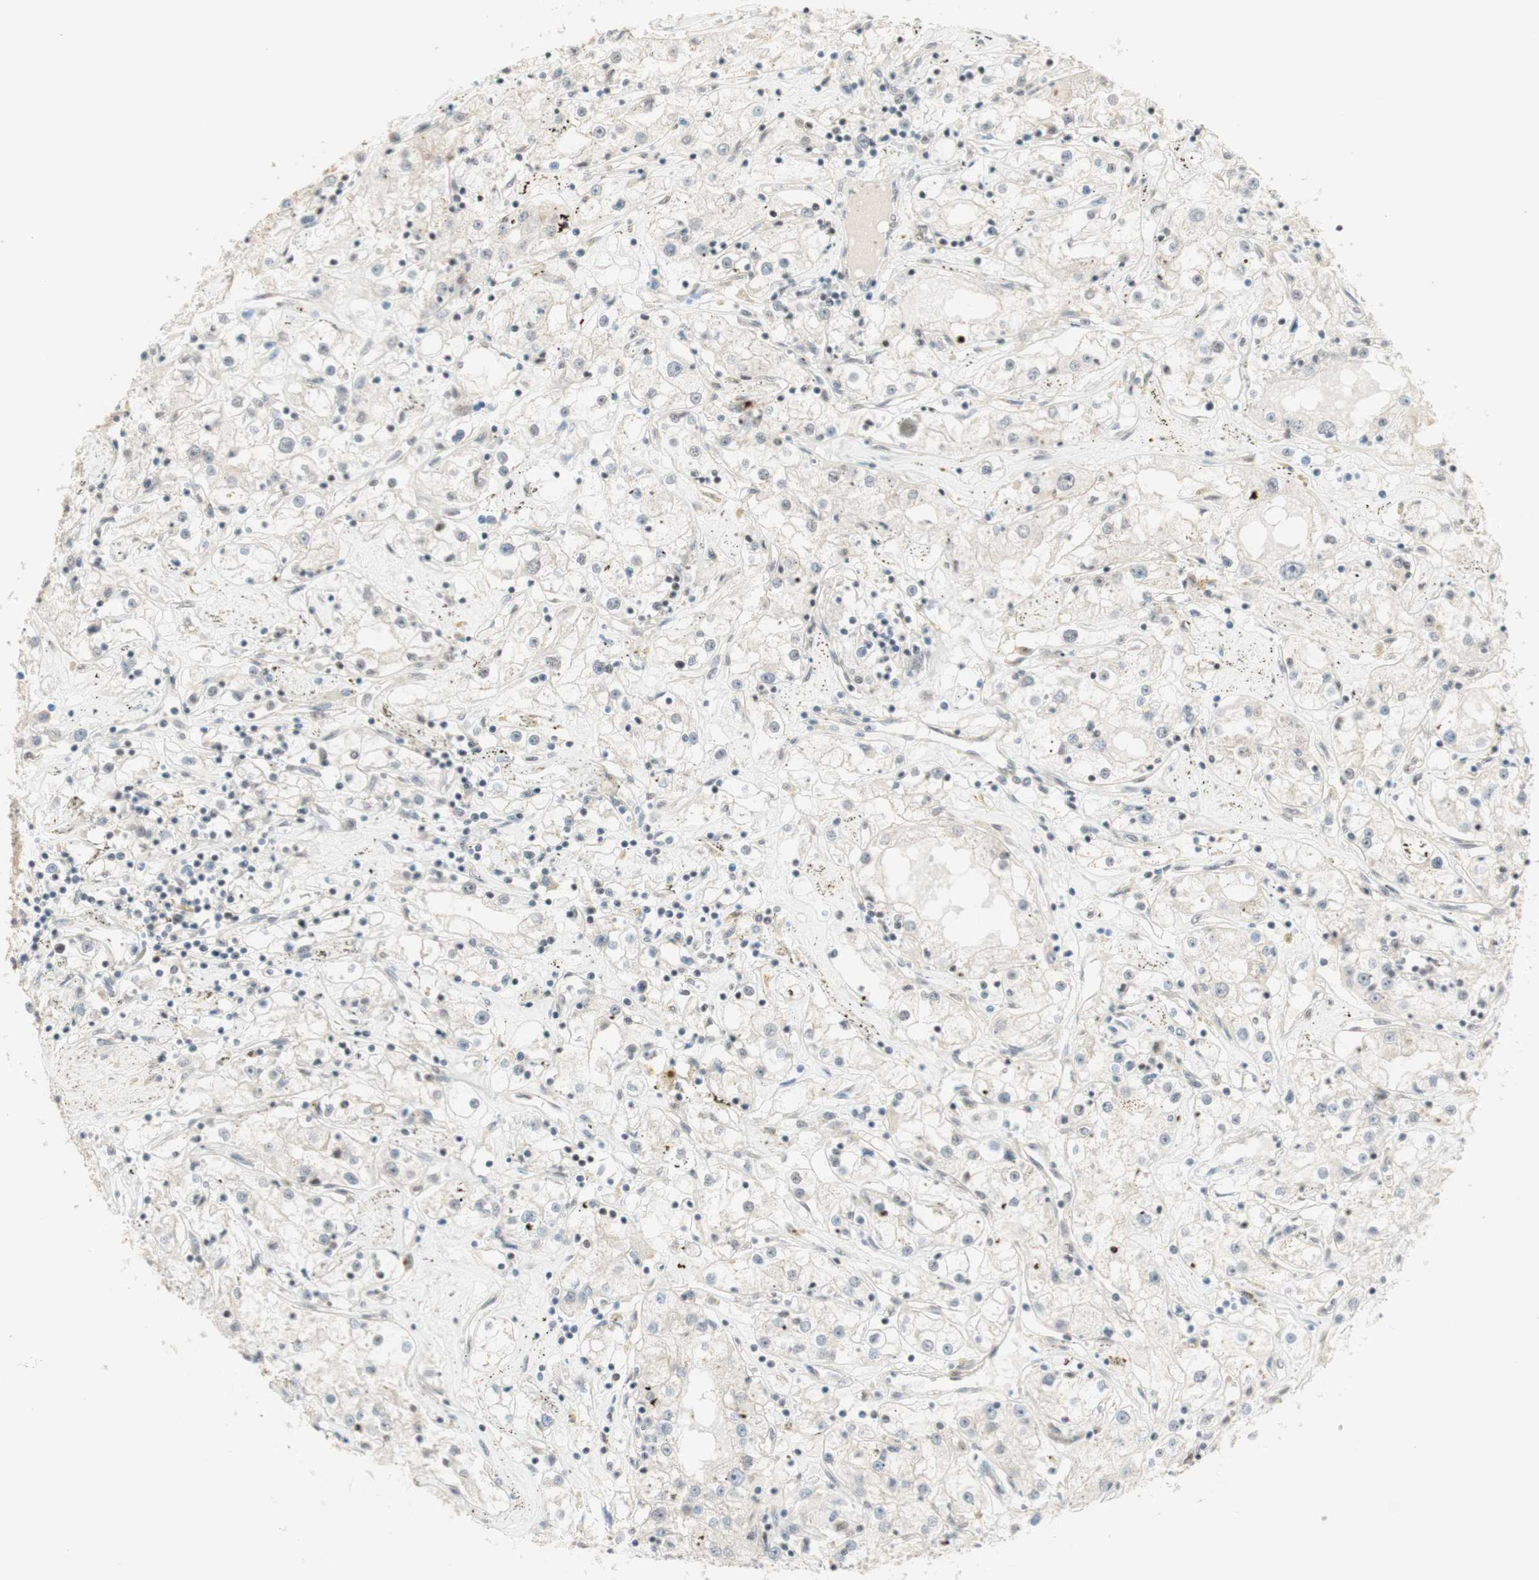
{"staining": {"intensity": "weak", "quantity": ">75%", "location": "cytoplasmic/membranous"}, "tissue": "renal cancer", "cell_type": "Tumor cells", "image_type": "cancer", "snomed": [{"axis": "morphology", "description": "Adenocarcinoma, NOS"}, {"axis": "topography", "description": "Kidney"}], "caption": "Immunohistochemical staining of renal cancer shows low levels of weak cytoplasmic/membranous positivity in about >75% of tumor cells.", "gene": "CYLD", "patient": {"sex": "male", "age": 56}}